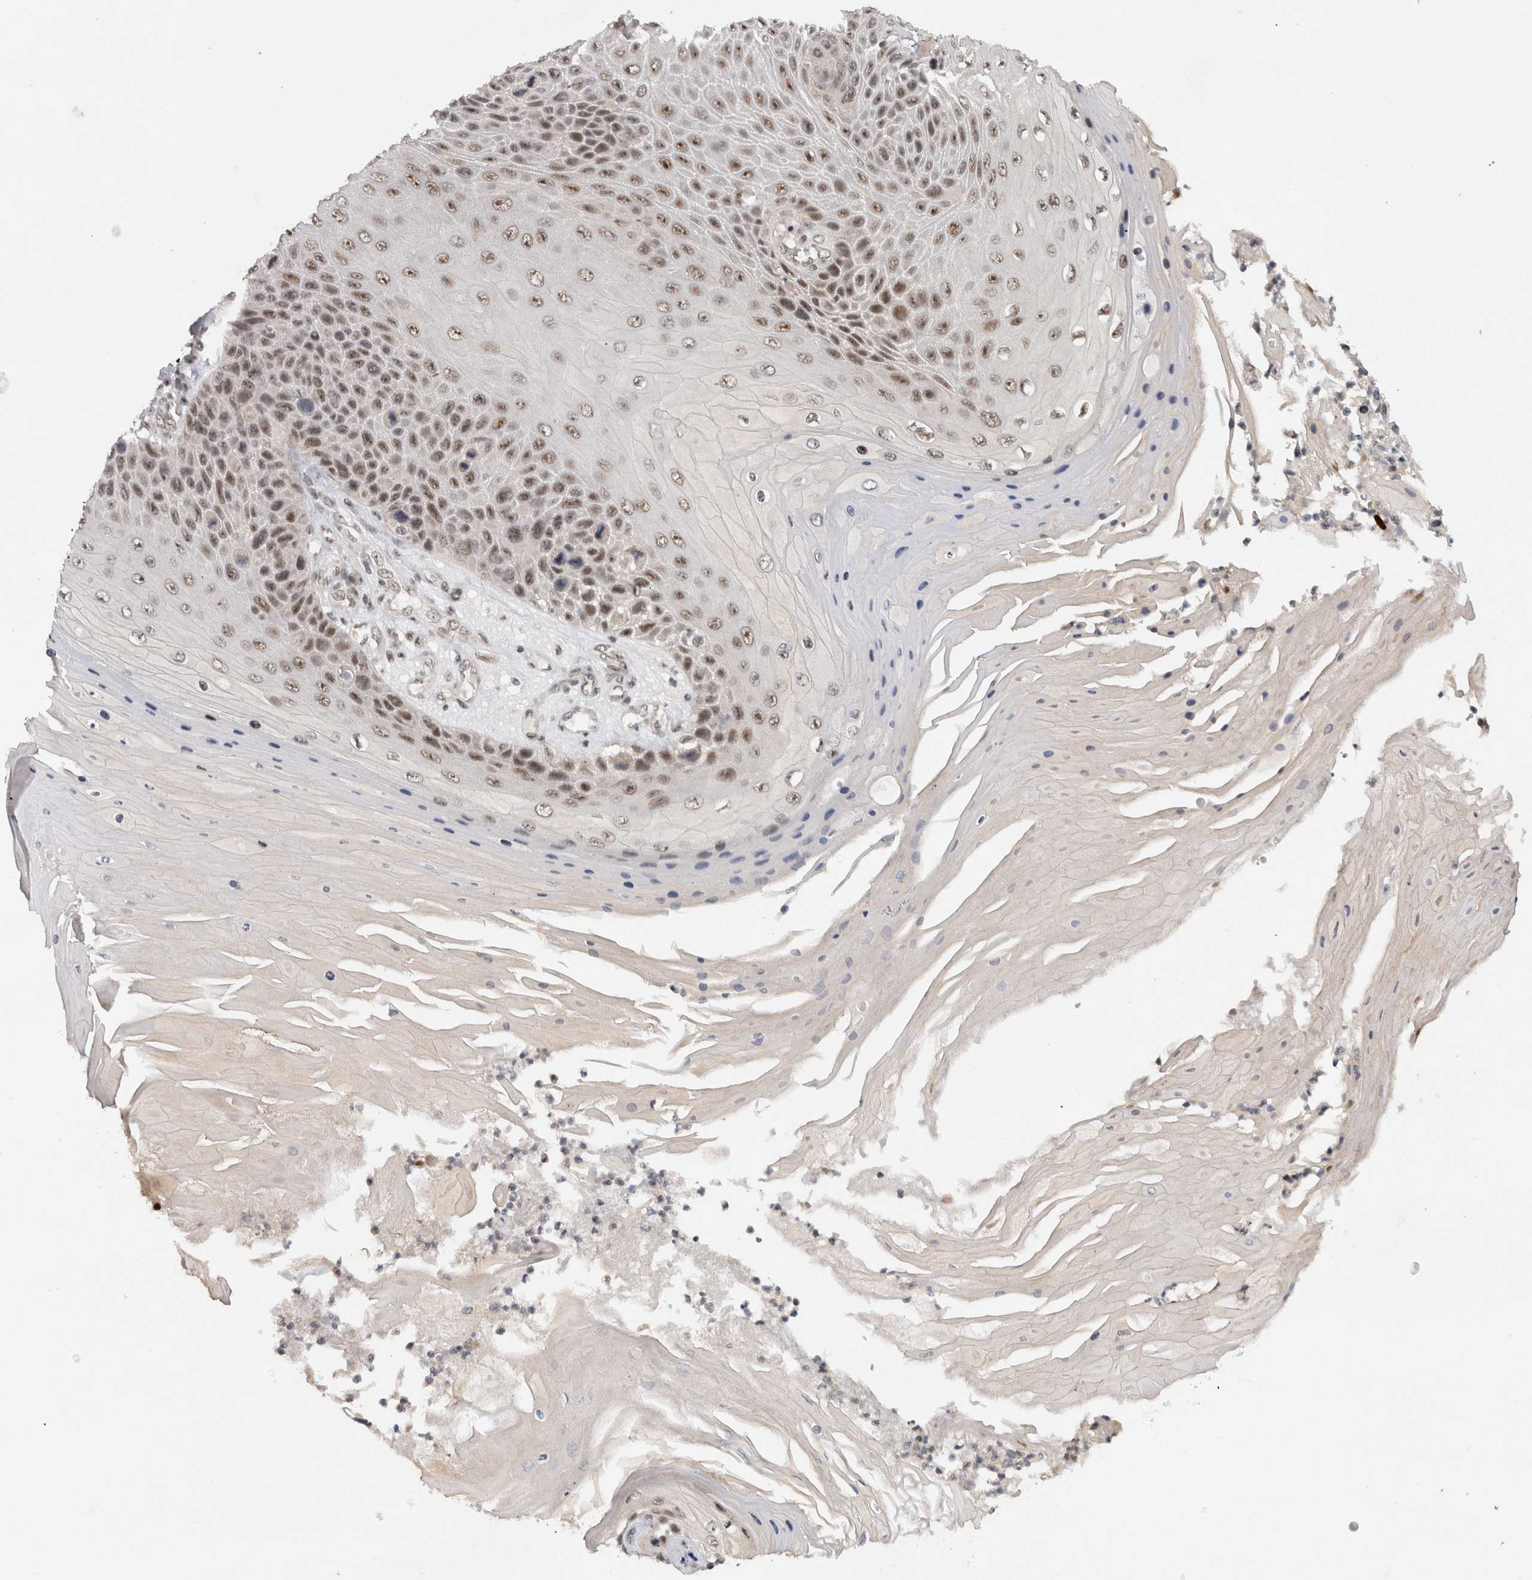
{"staining": {"intensity": "moderate", "quantity": ">75%", "location": "nuclear"}, "tissue": "skin cancer", "cell_type": "Tumor cells", "image_type": "cancer", "snomed": [{"axis": "morphology", "description": "Squamous cell carcinoma, NOS"}, {"axis": "topography", "description": "Skin"}], "caption": "A brown stain highlights moderate nuclear staining of a protein in human squamous cell carcinoma (skin) tumor cells.", "gene": "HESX1", "patient": {"sex": "female", "age": 88}}